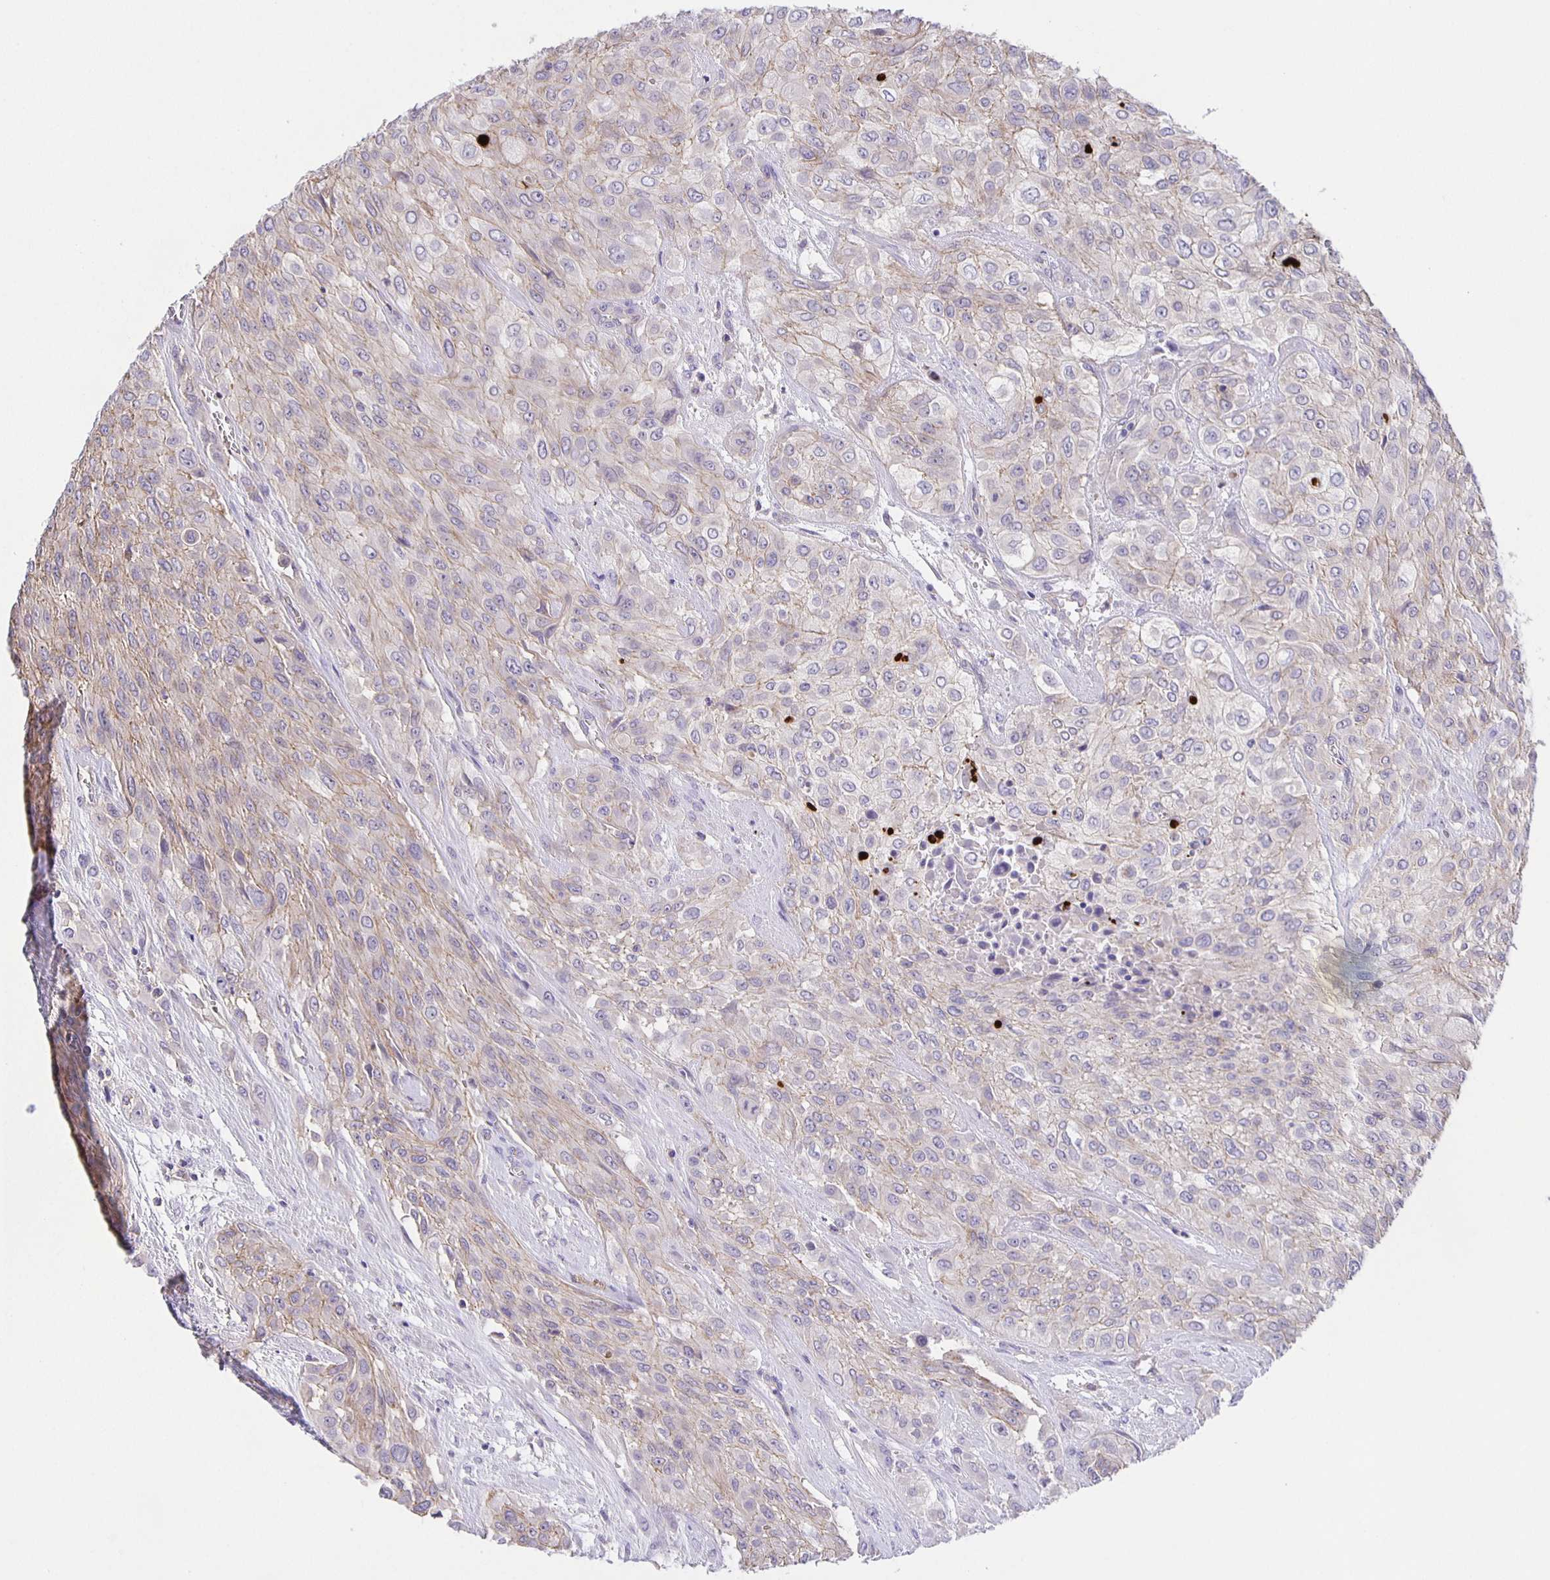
{"staining": {"intensity": "weak", "quantity": "<25%", "location": "cytoplasmic/membranous"}, "tissue": "urothelial cancer", "cell_type": "Tumor cells", "image_type": "cancer", "snomed": [{"axis": "morphology", "description": "Urothelial carcinoma, High grade"}, {"axis": "topography", "description": "Urinary bladder"}], "caption": "Tumor cells show no significant protein expression in urothelial cancer. (Immunohistochemistry (ihc), brightfield microscopy, high magnification).", "gene": "JMJD4", "patient": {"sex": "male", "age": 57}}